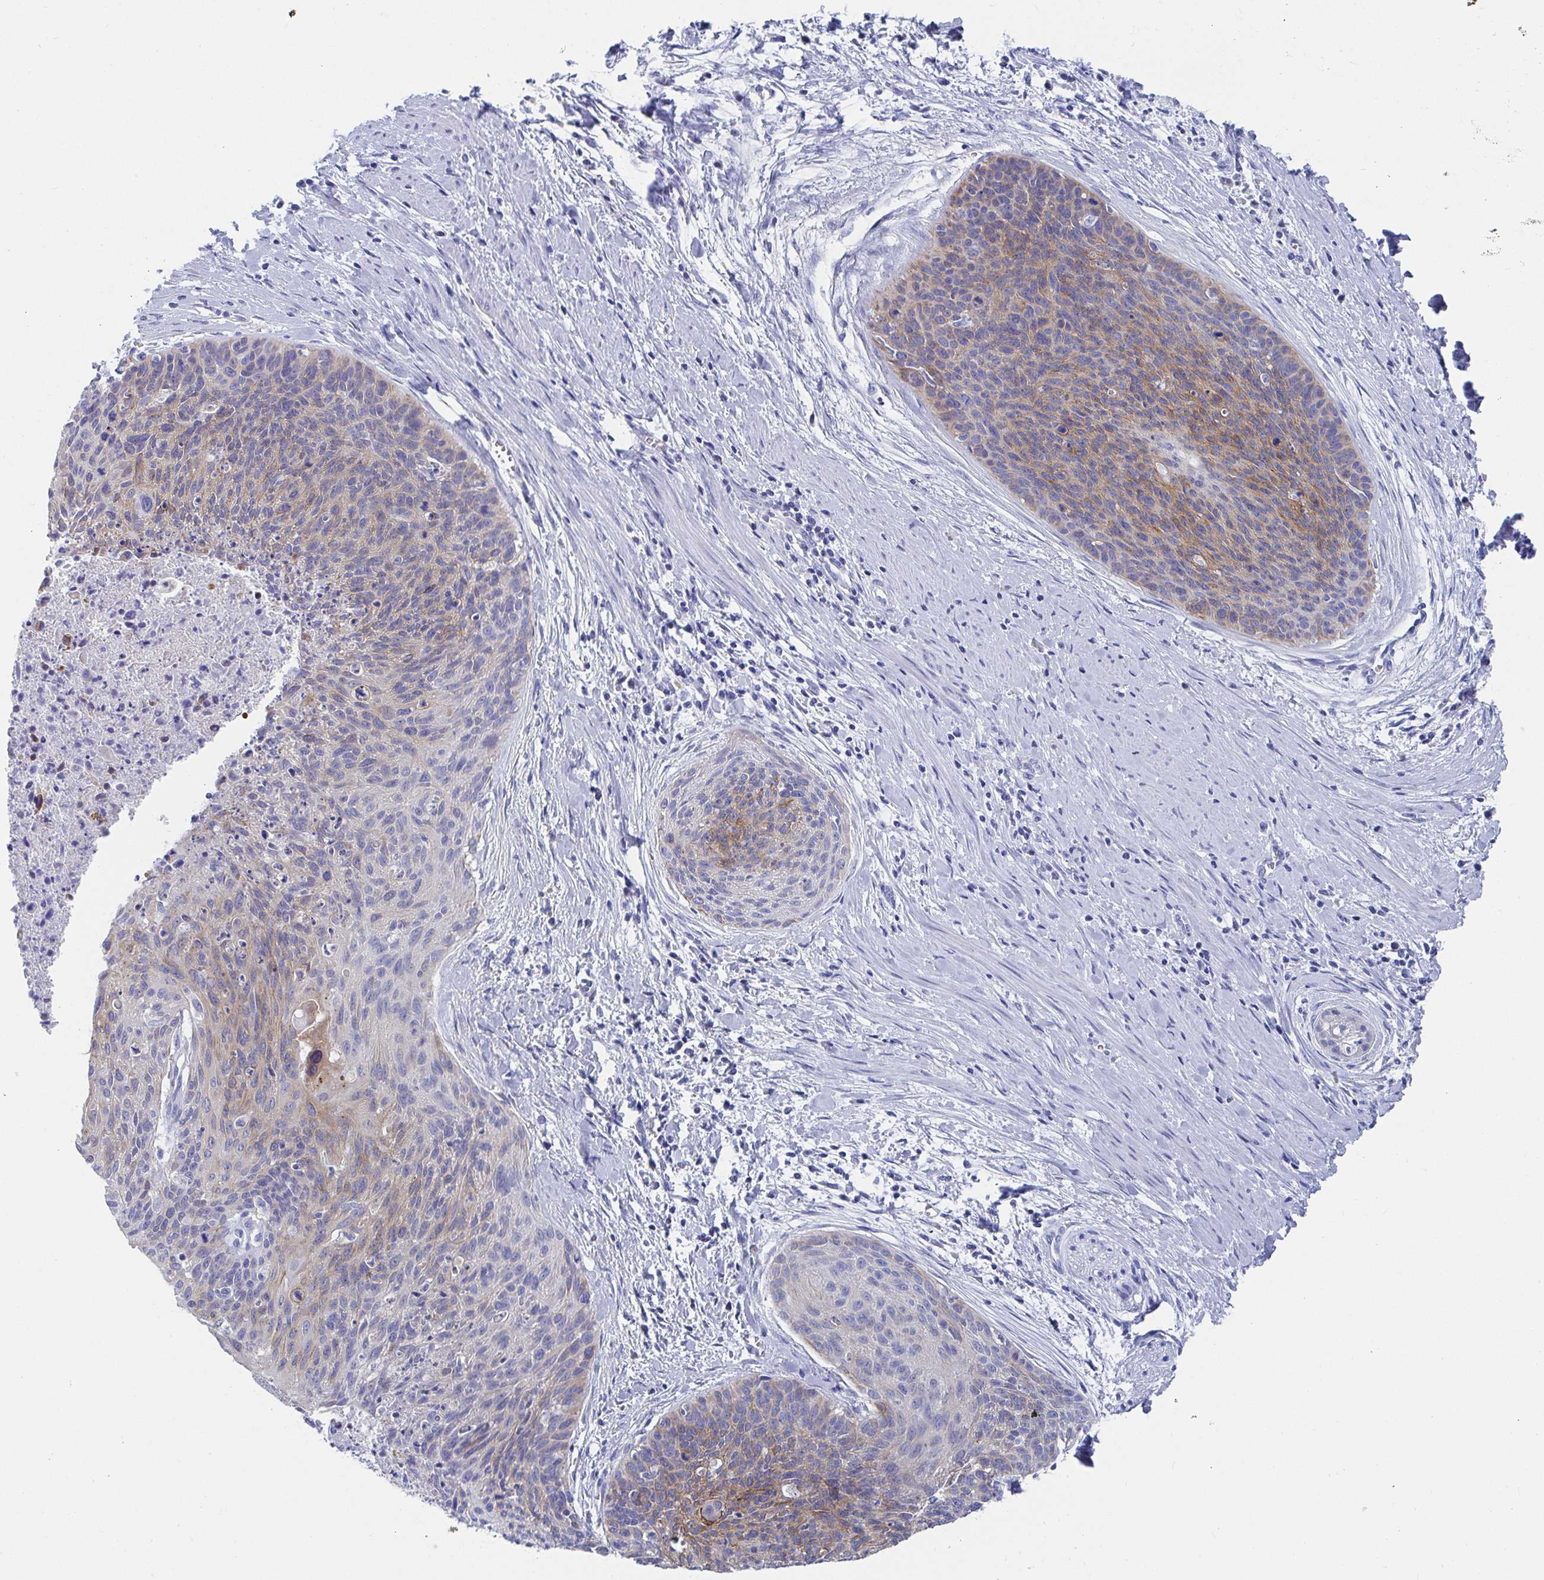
{"staining": {"intensity": "moderate", "quantity": "25%-75%", "location": "cytoplasmic/membranous"}, "tissue": "cervical cancer", "cell_type": "Tumor cells", "image_type": "cancer", "snomed": [{"axis": "morphology", "description": "Squamous cell carcinoma, NOS"}, {"axis": "topography", "description": "Cervix"}], "caption": "IHC of human squamous cell carcinoma (cervical) demonstrates medium levels of moderate cytoplasmic/membranous positivity in approximately 25%-75% of tumor cells.", "gene": "CLDN8", "patient": {"sex": "female", "age": 55}}